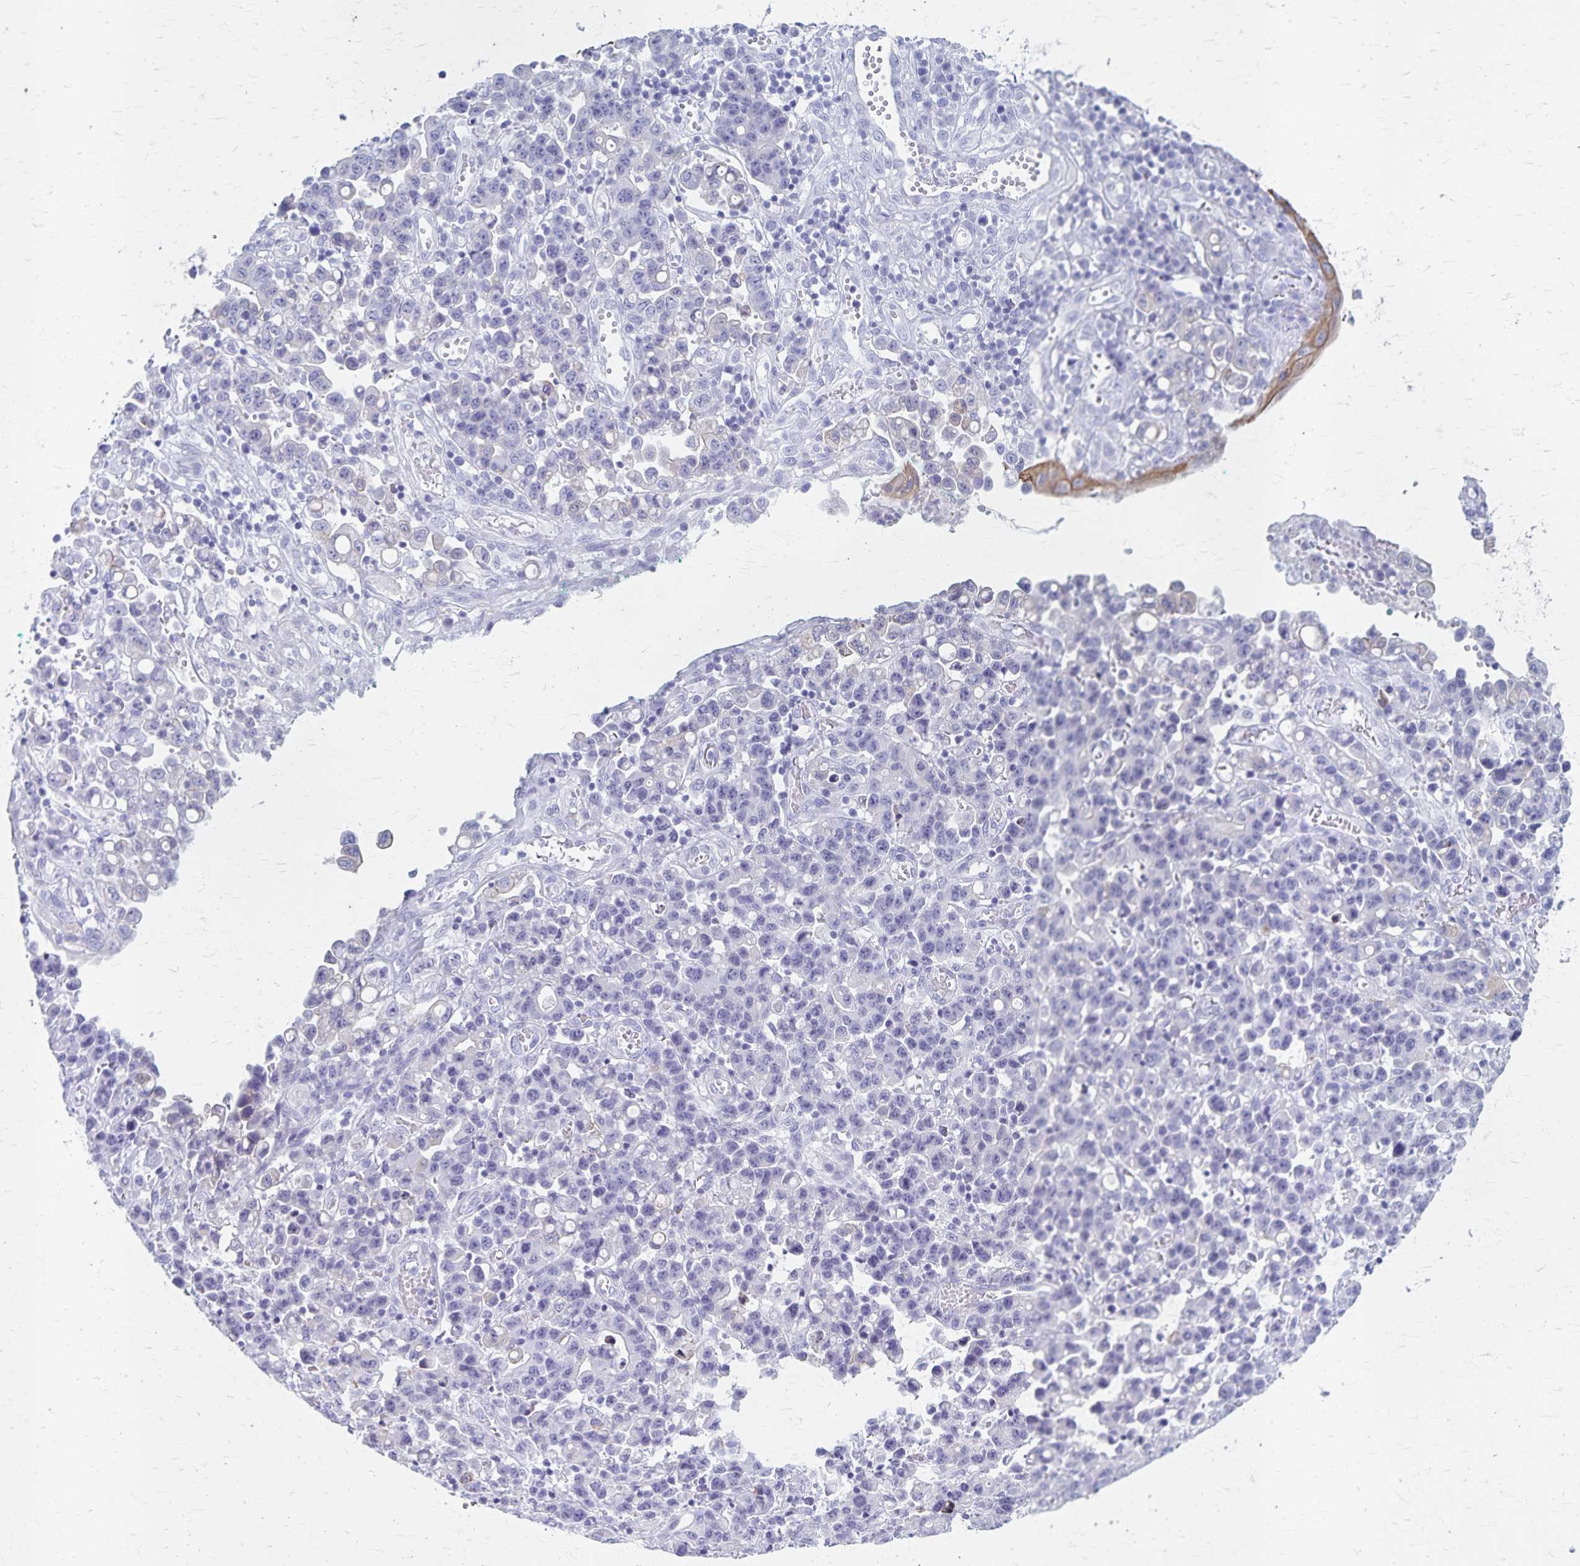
{"staining": {"intensity": "negative", "quantity": "none", "location": "none"}, "tissue": "stomach cancer", "cell_type": "Tumor cells", "image_type": "cancer", "snomed": [{"axis": "morphology", "description": "Adenocarcinoma, NOS"}, {"axis": "topography", "description": "Stomach, upper"}], "caption": "A photomicrograph of stomach cancer stained for a protein demonstrates no brown staining in tumor cells. The staining is performed using DAB (3,3'-diaminobenzidine) brown chromogen with nuclei counter-stained in using hematoxylin.", "gene": "GPBAR1", "patient": {"sex": "male", "age": 69}}